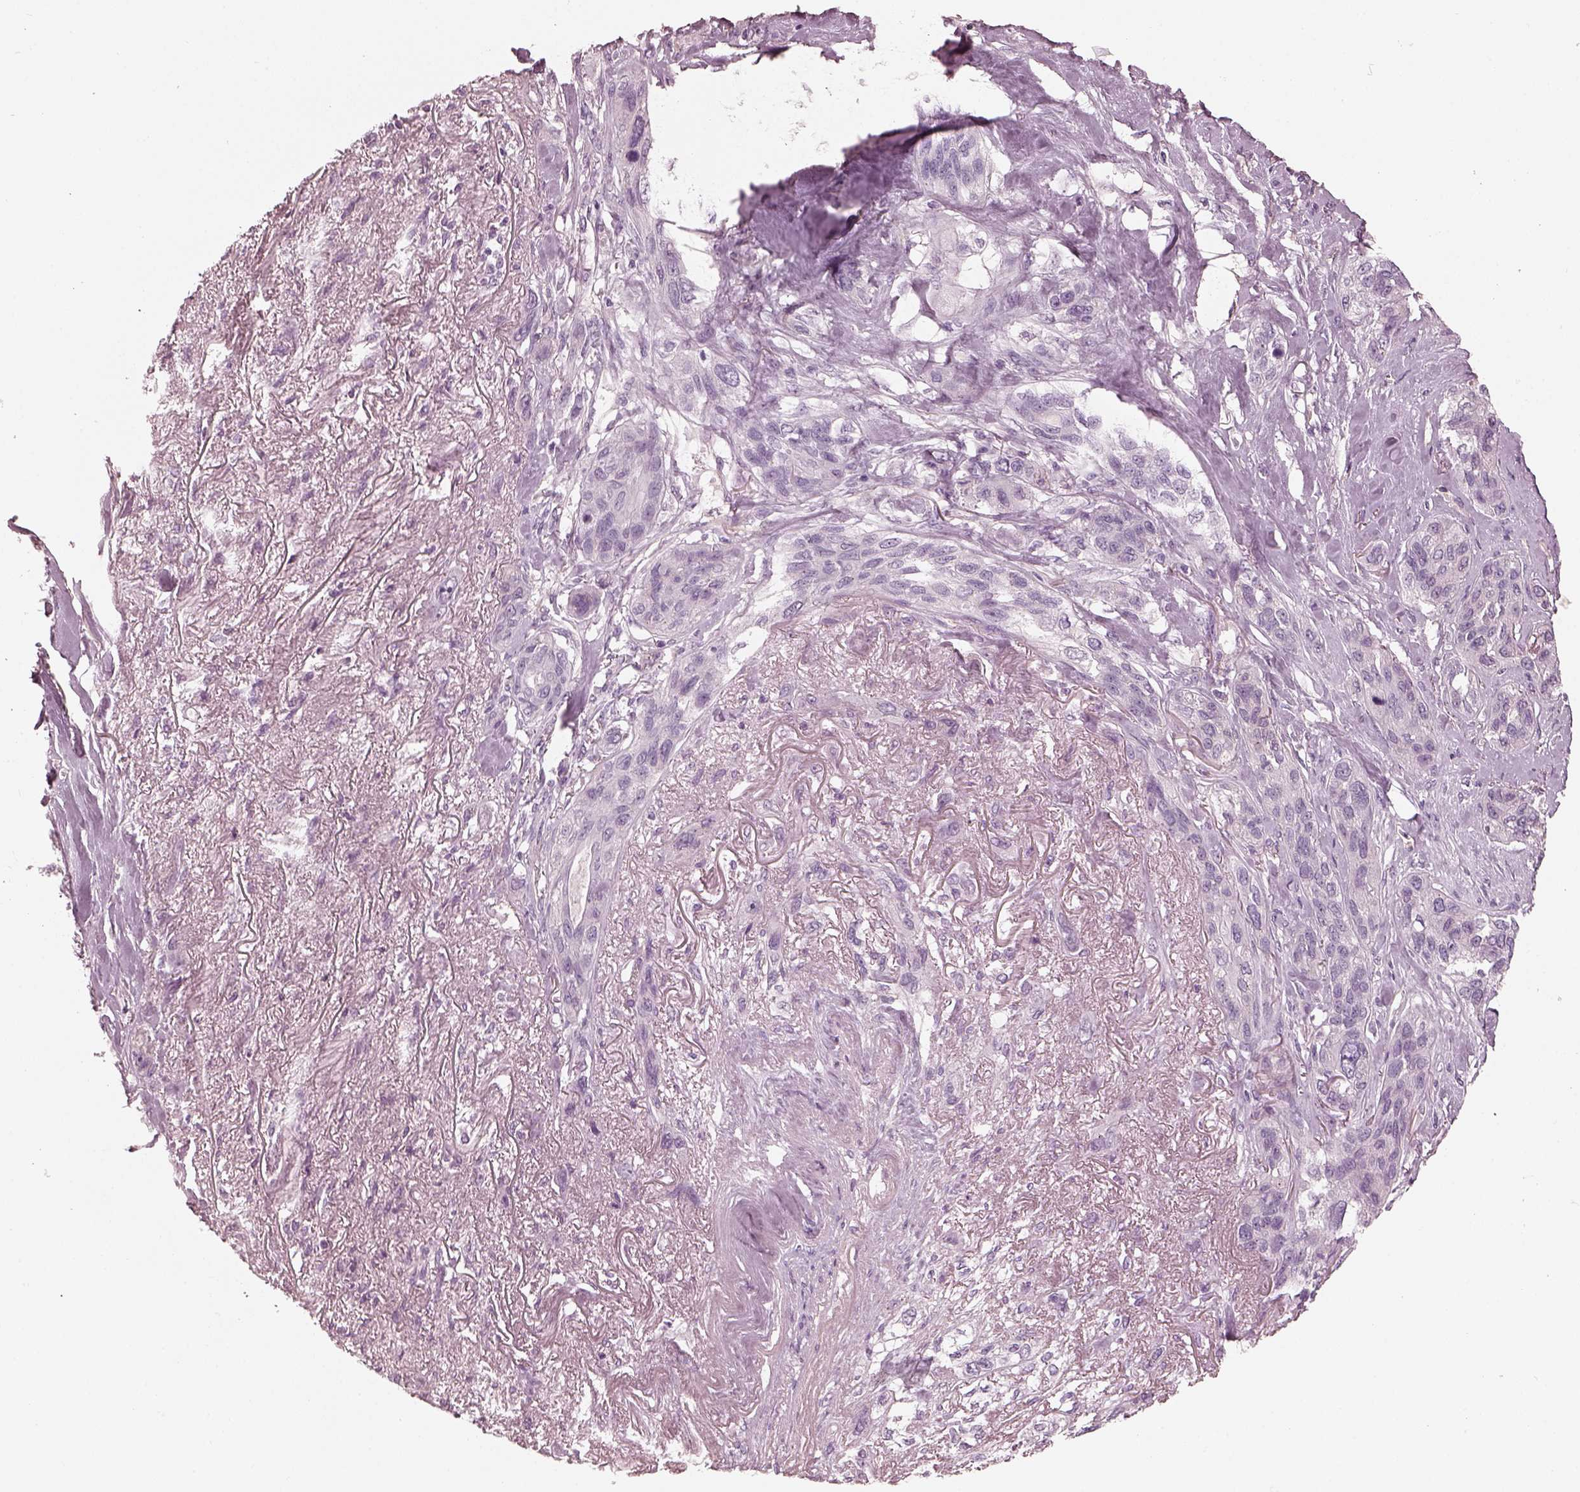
{"staining": {"intensity": "negative", "quantity": "none", "location": "none"}, "tissue": "lung cancer", "cell_type": "Tumor cells", "image_type": "cancer", "snomed": [{"axis": "morphology", "description": "Squamous cell carcinoma, NOS"}, {"axis": "topography", "description": "Lung"}], "caption": "The immunohistochemistry photomicrograph has no significant positivity in tumor cells of squamous cell carcinoma (lung) tissue. Nuclei are stained in blue.", "gene": "EIF4E1B", "patient": {"sex": "female", "age": 70}}